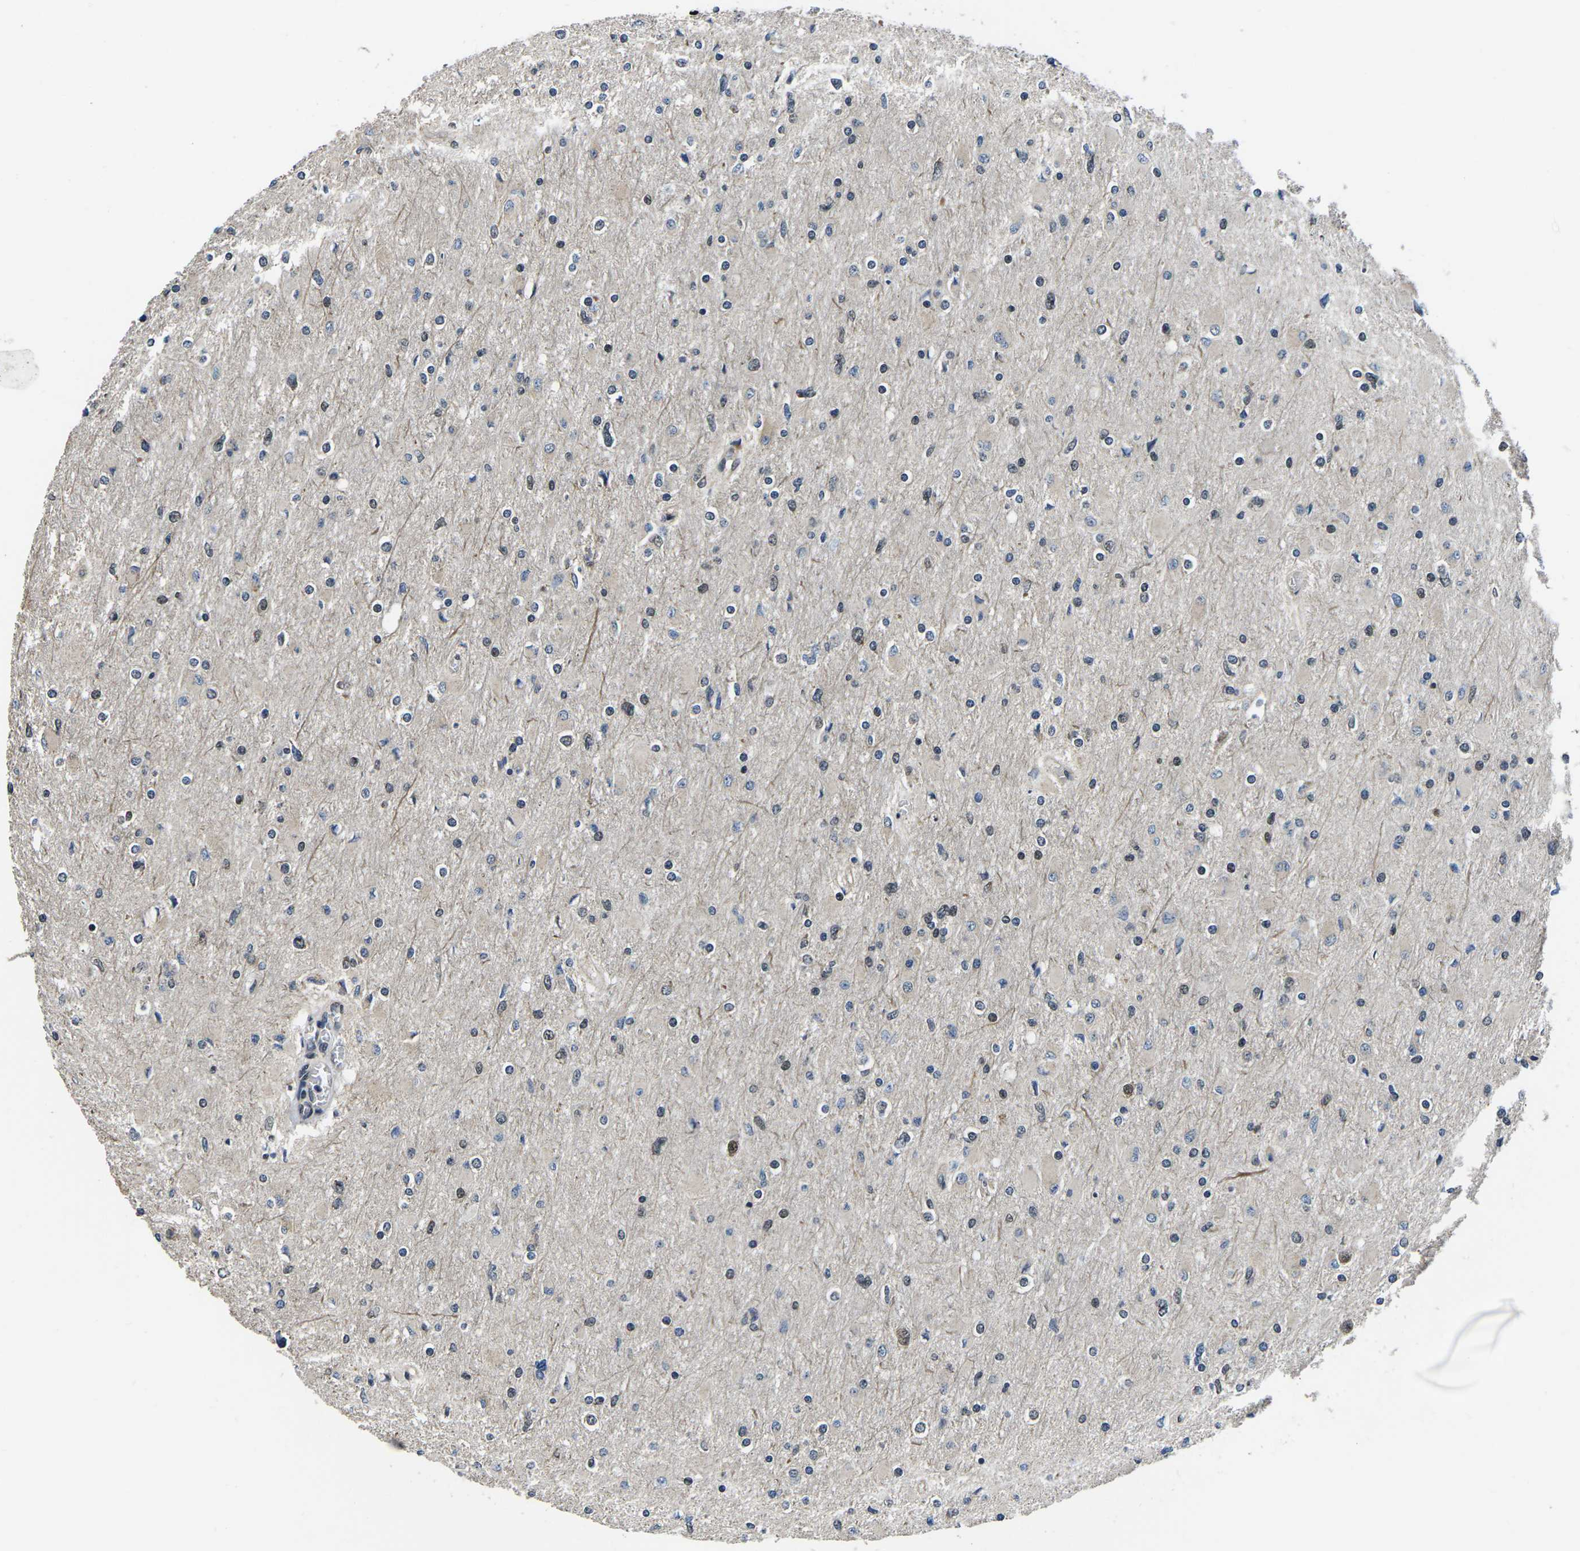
{"staining": {"intensity": "moderate", "quantity": "<25%", "location": "nuclear"}, "tissue": "glioma", "cell_type": "Tumor cells", "image_type": "cancer", "snomed": [{"axis": "morphology", "description": "Glioma, malignant, High grade"}, {"axis": "topography", "description": "Cerebral cortex"}], "caption": "This is an image of immunohistochemistry (IHC) staining of malignant glioma (high-grade), which shows moderate positivity in the nuclear of tumor cells.", "gene": "CCNE1", "patient": {"sex": "female", "age": 36}}